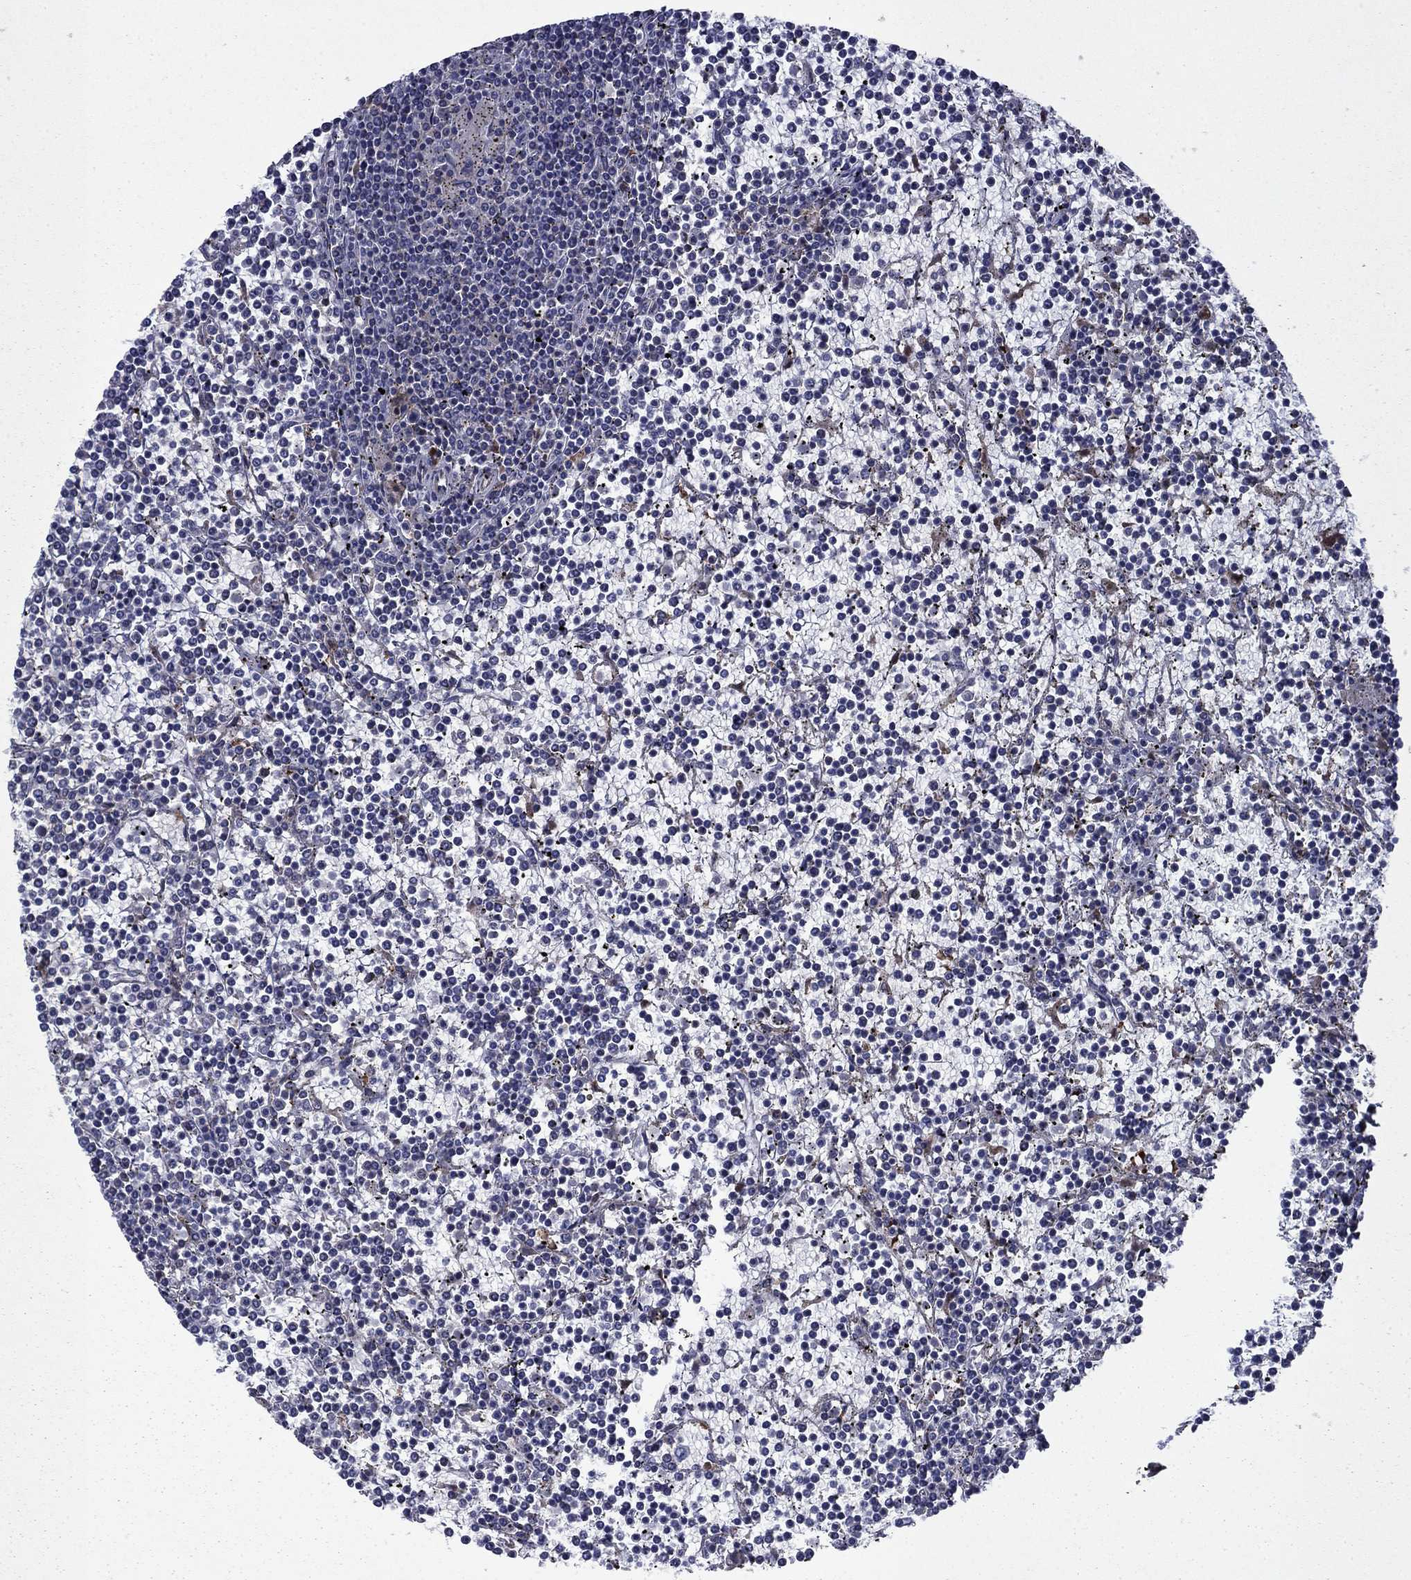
{"staining": {"intensity": "negative", "quantity": "none", "location": "none"}, "tissue": "lymphoma", "cell_type": "Tumor cells", "image_type": "cancer", "snomed": [{"axis": "morphology", "description": "Malignant lymphoma, non-Hodgkin's type, Low grade"}, {"axis": "topography", "description": "Spleen"}], "caption": "Micrograph shows no protein staining in tumor cells of lymphoma tissue.", "gene": "TPMT", "patient": {"sex": "female", "age": 19}}